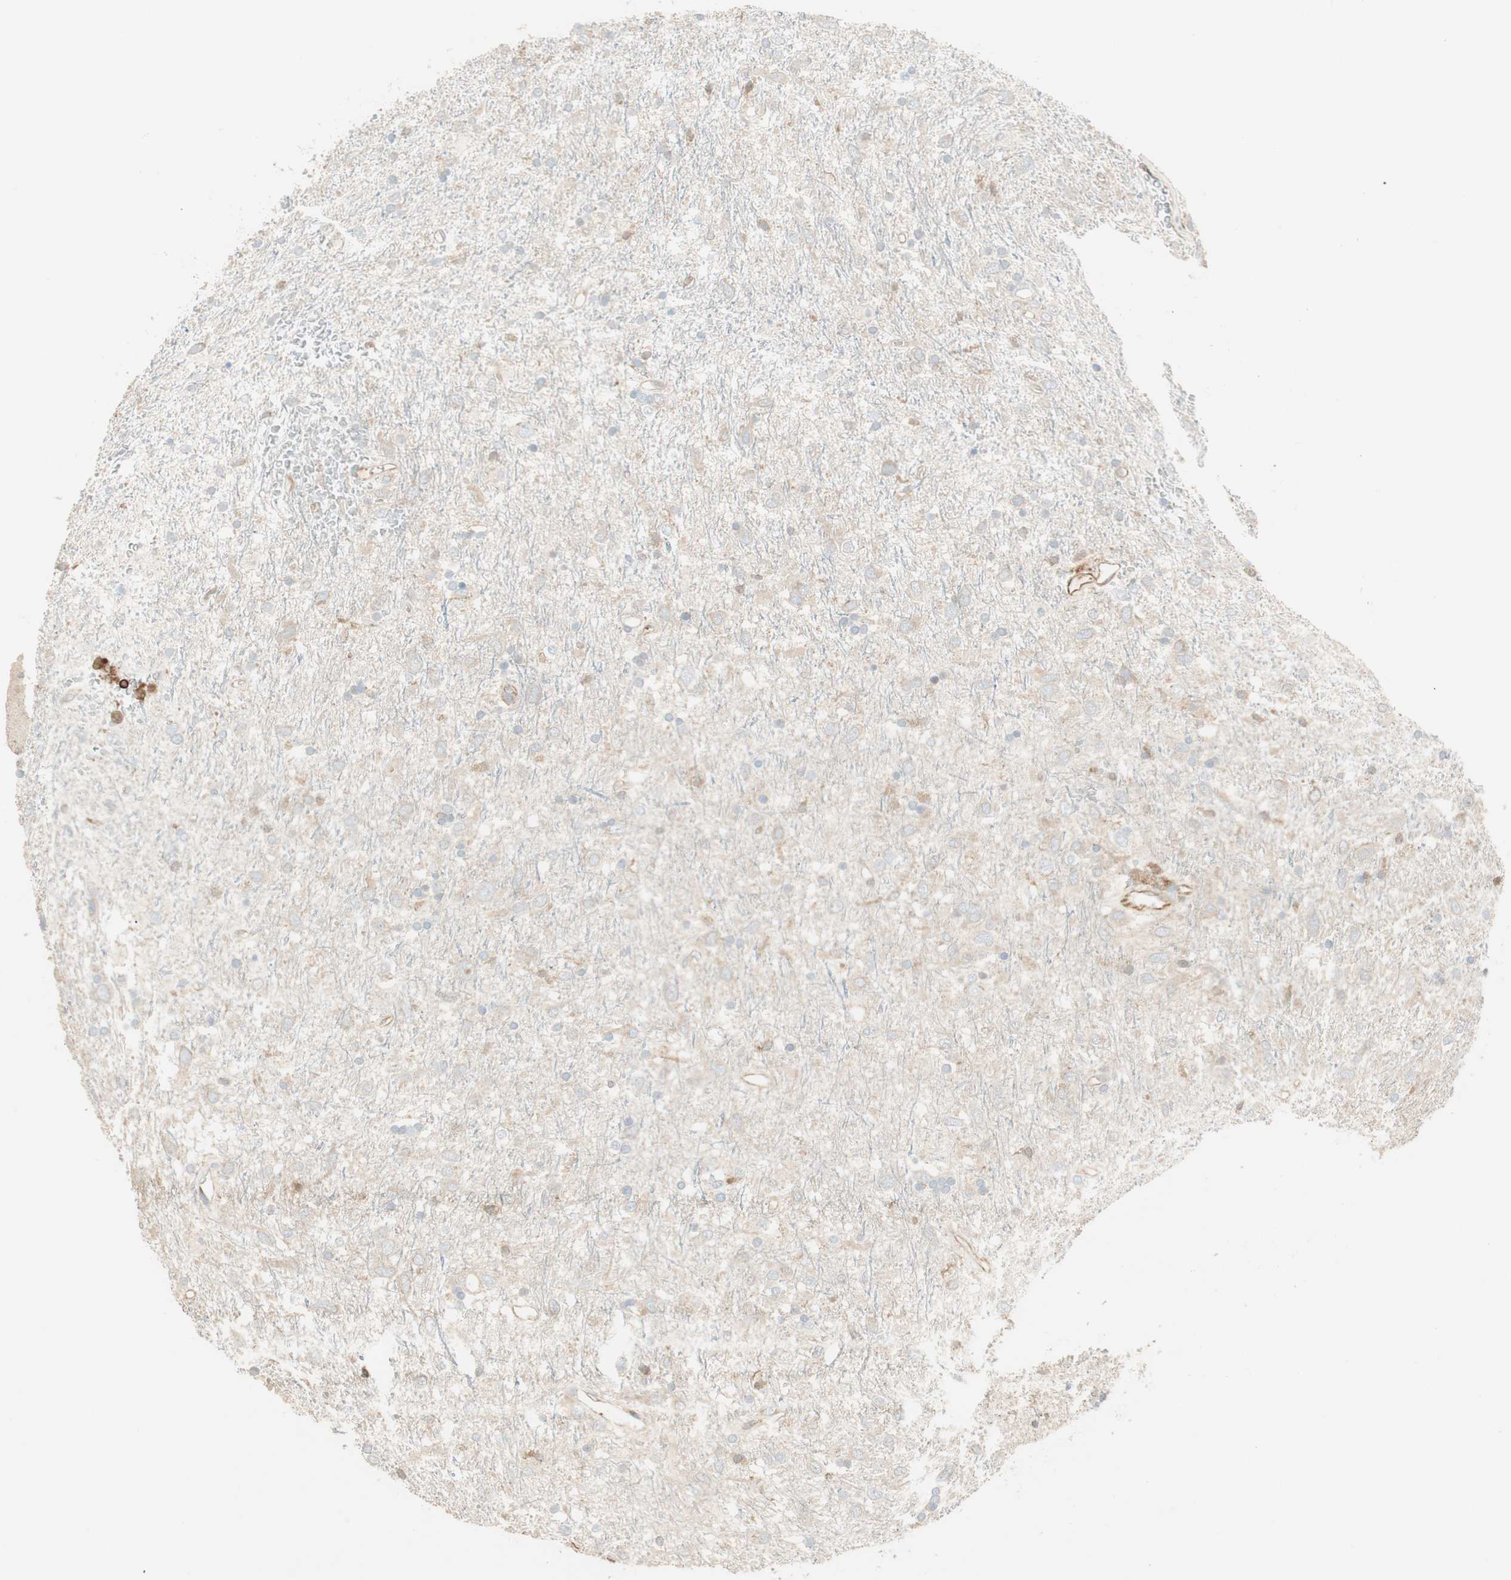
{"staining": {"intensity": "weak", "quantity": "<25%", "location": "cytoplasmic/membranous"}, "tissue": "glioma", "cell_type": "Tumor cells", "image_type": "cancer", "snomed": [{"axis": "morphology", "description": "Glioma, malignant, Low grade"}, {"axis": "topography", "description": "Brain"}], "caption": "DAB (3,3'-diaminobenzidine) immunohistochemical staining of glioma reveals no significant positivity in tumor cells.", "gene": "CRLF3", "patient": {"sex": "male", "age": 77}}